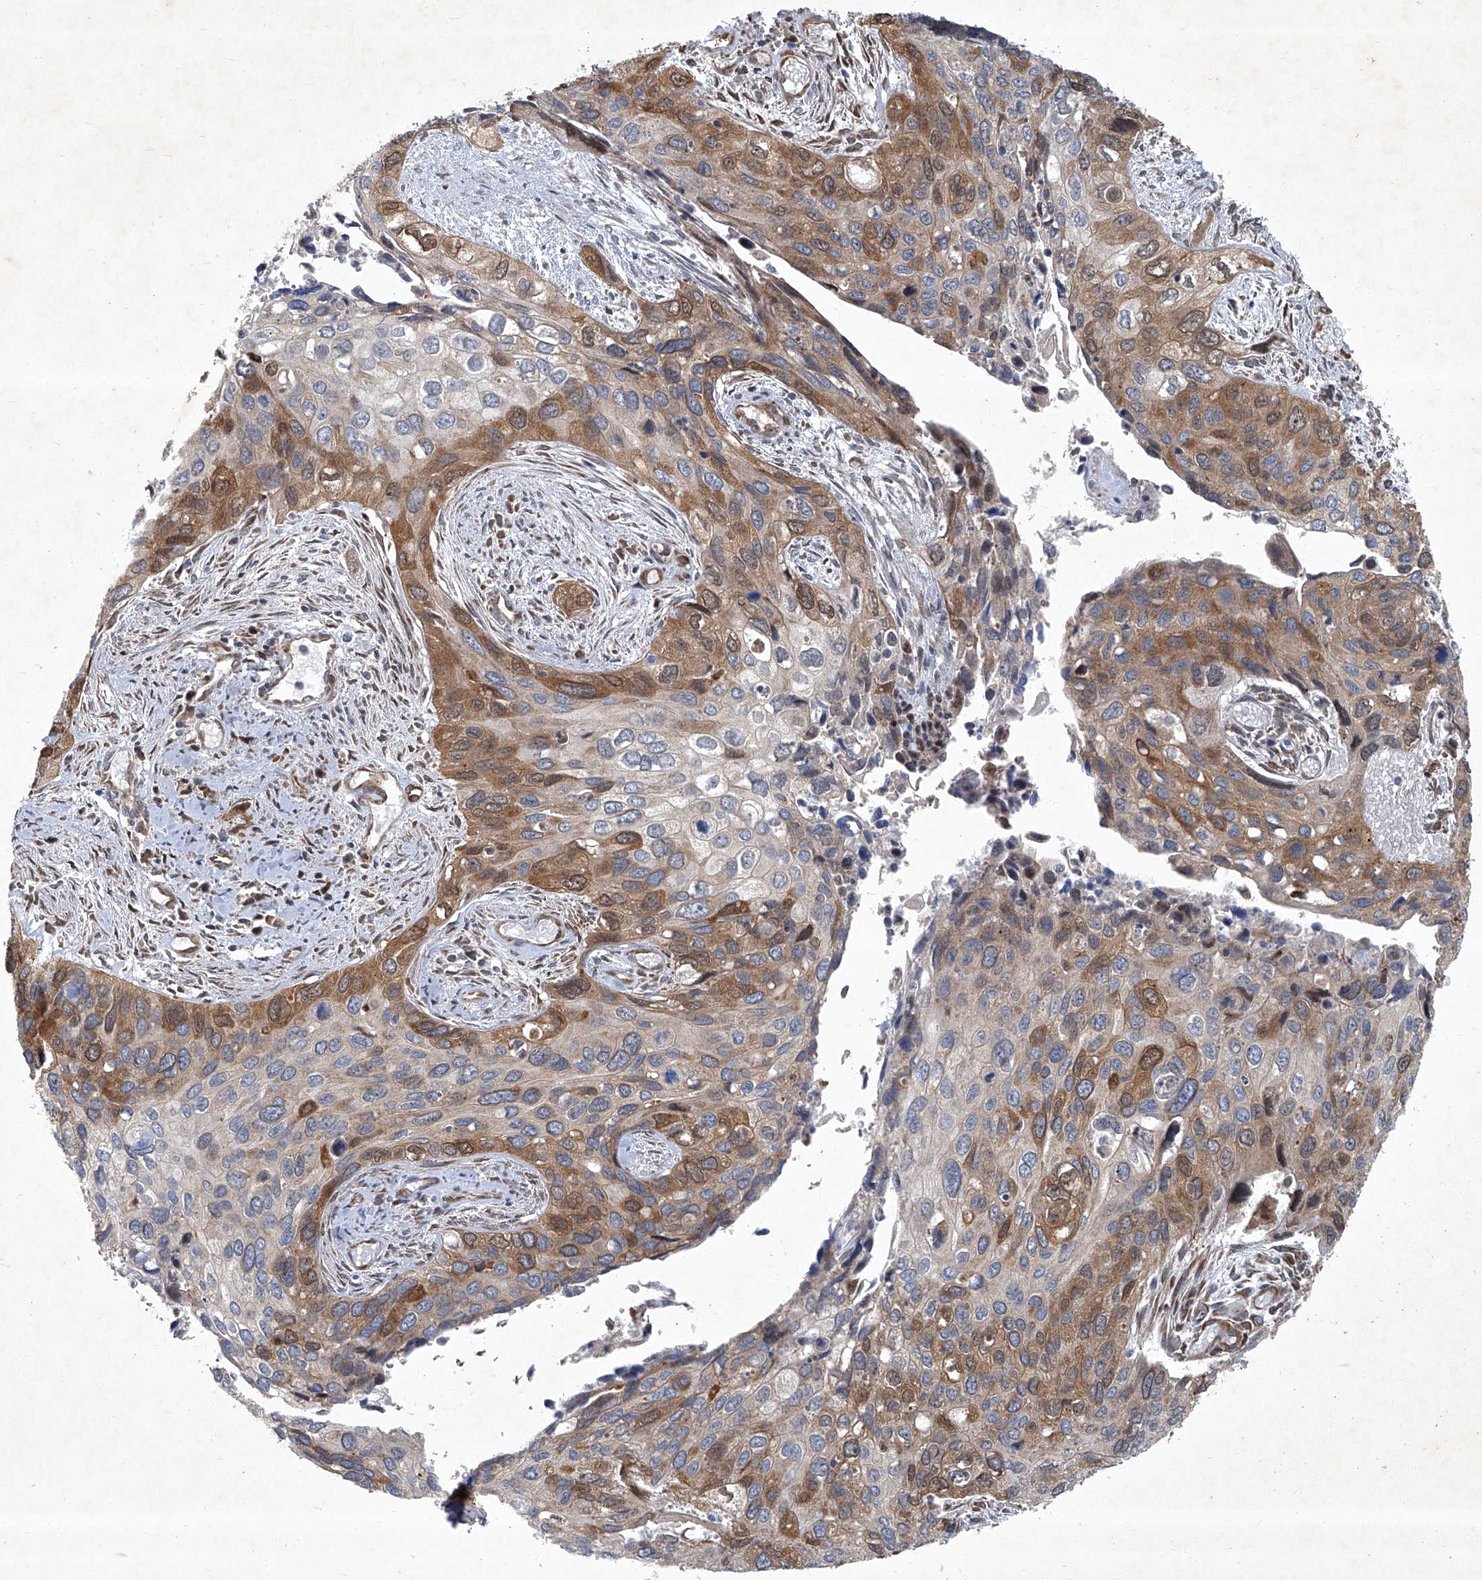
{"staining": {"intensity": "moderate", "quantity": "25%-75%", "location": "cytoplasmic/membranous"}, "tissue": "cervical cancer", "cell_type": "Tumor cells", "image_type": "cancer", "snomed": [{"axis": "morphology", "description": "Squamous cell carcinoma, NOS"}, {"axis": "topography", "description": "Cervix"}], "caption": "This is an image of immunohistochemistry staining of cervical cancer (squamous cell carcinoma), which shows moderate expression in the cytoplasmic/membranous of tumor cells.", "gene": "GPR132", "patient": {"sex": "female", "age": 55}}